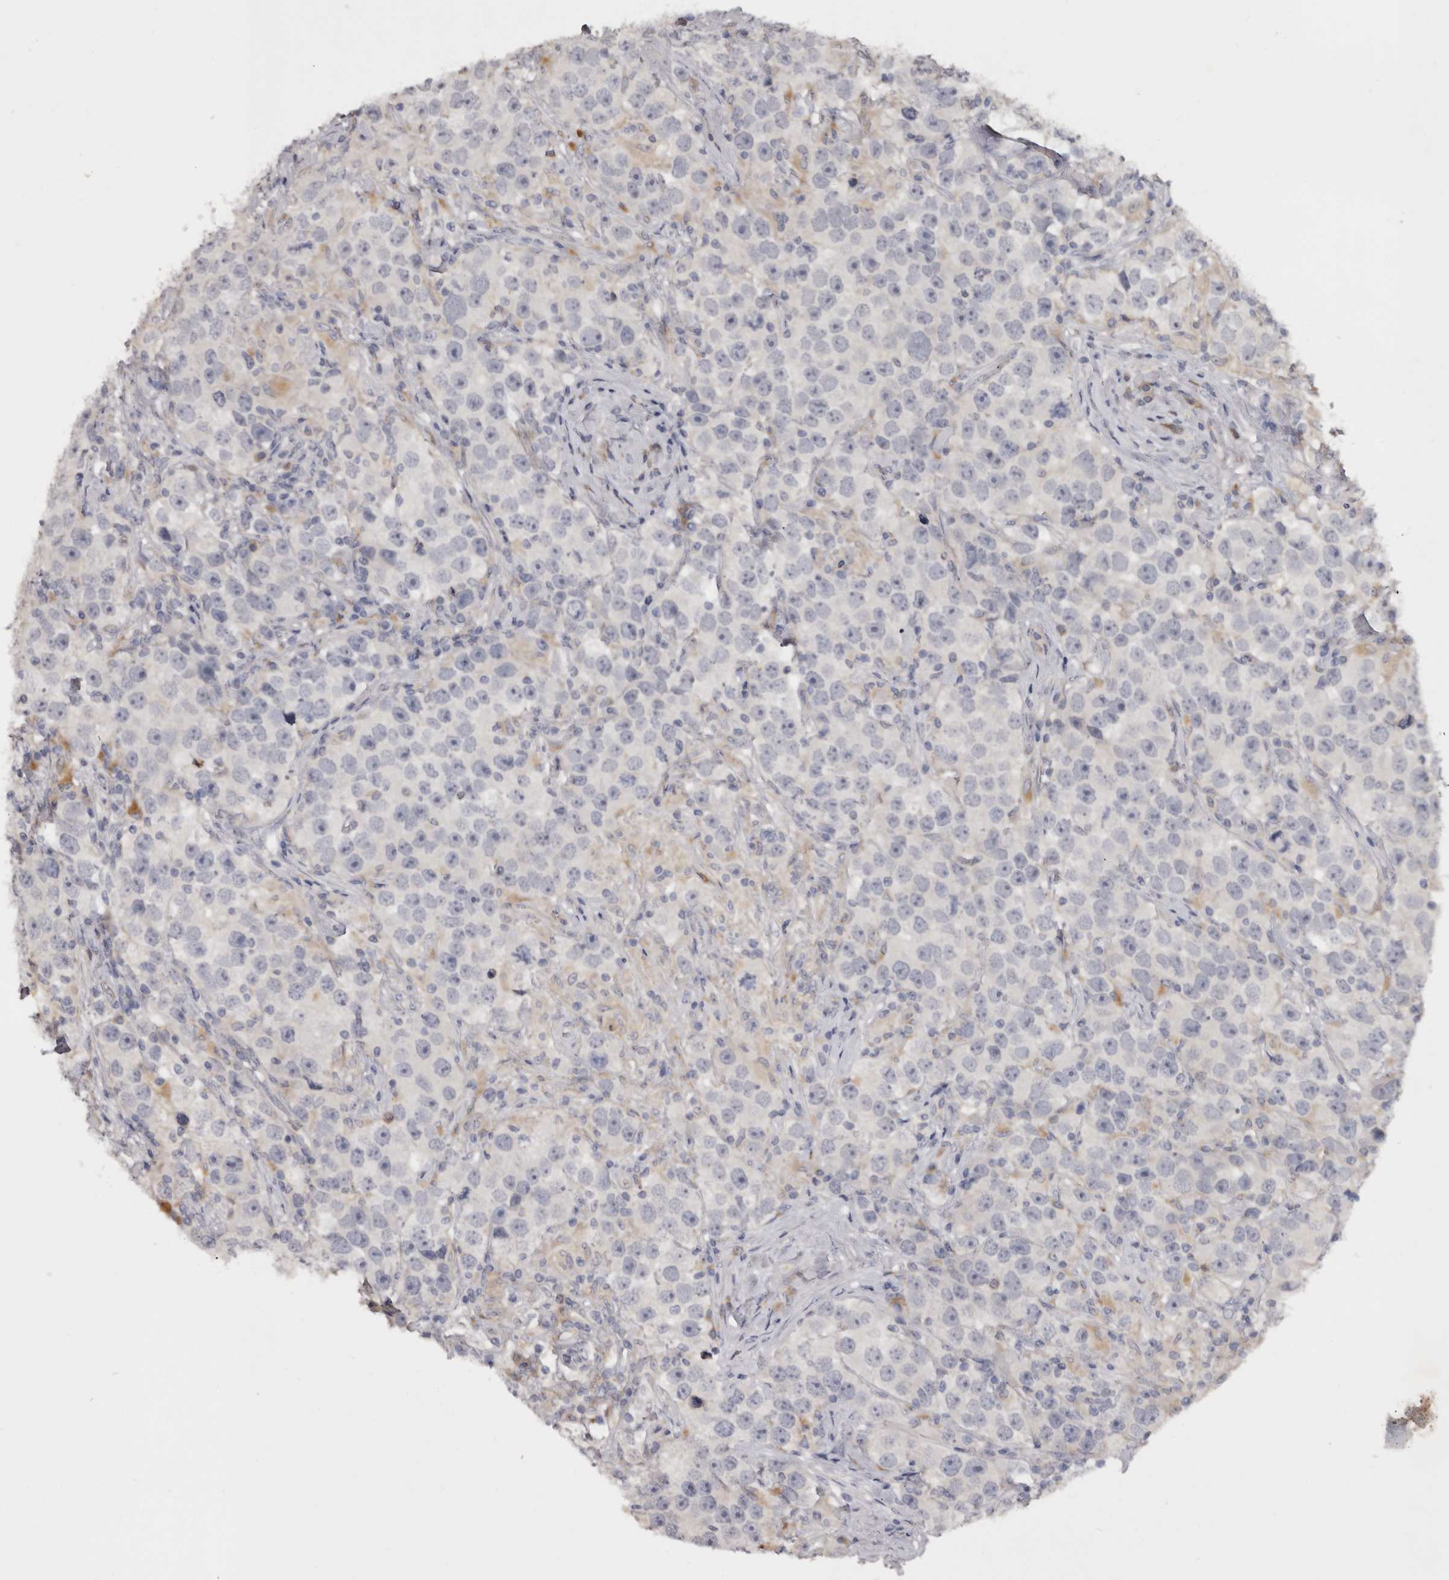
{"staining": {"intensity": "negative", "quantity": "none", "location": "none"}, "tissue": "testis cancer", "cell_type": "Tumor cells", "image_type": "cancer", "snomed": [{"axis": "morphology", "description": "Seminoma, NOS"}, {"axis": "topography", "description": "Testis"}], "caption": "Testis cancer (seminoma) was stained to show a protein in brown. There is no significant staining in tumor cells.", "gene": "DAP", "patient": {"sex": "male", "age": 49}}